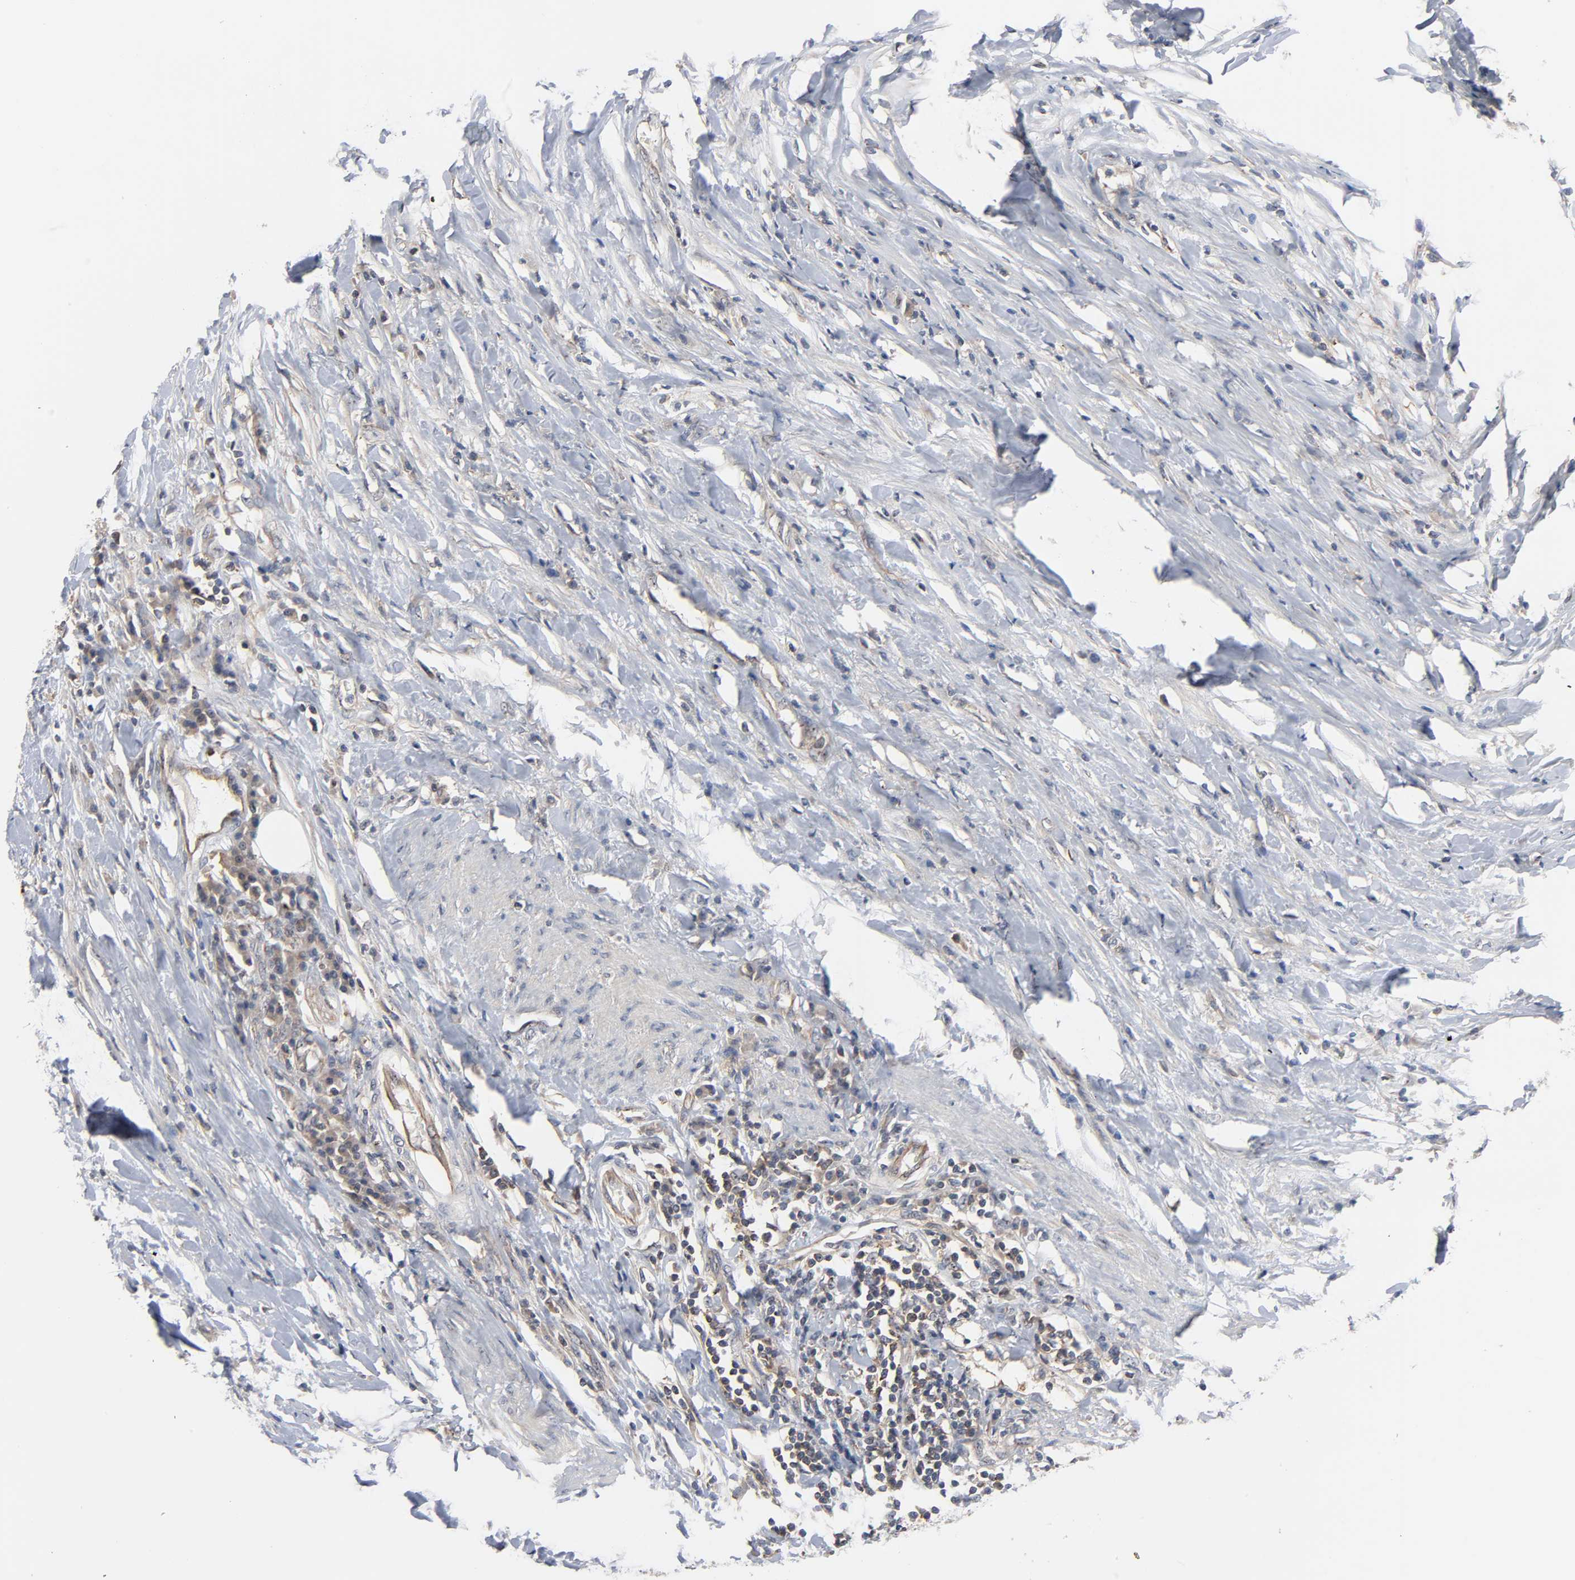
{"staining": {"intensity": "weak", "quantity": ">75%", "location": "cytoplasmic/membranous,nuclear"}, "tissue": "urothelial cancer", "cell_type": "Tumor cells", "image_type": "cancer", "snomed": [{"axis": "morphology", "description": "Urothelial carcinoma, High grade"}, {"axis": "topography", "description": "Urinary bladder"}], "caption": "Urothelial cancer was stained to show a protein in brown. There is low levels of weak cytoplasmic/membranous and nuclear positivity in approximately >75% of tumor cells. The protein of interest is shown in brown color, while the nuclei are stained blue.", "gene": "DDX10", "patient": {"sex": "male", "age": 61}}